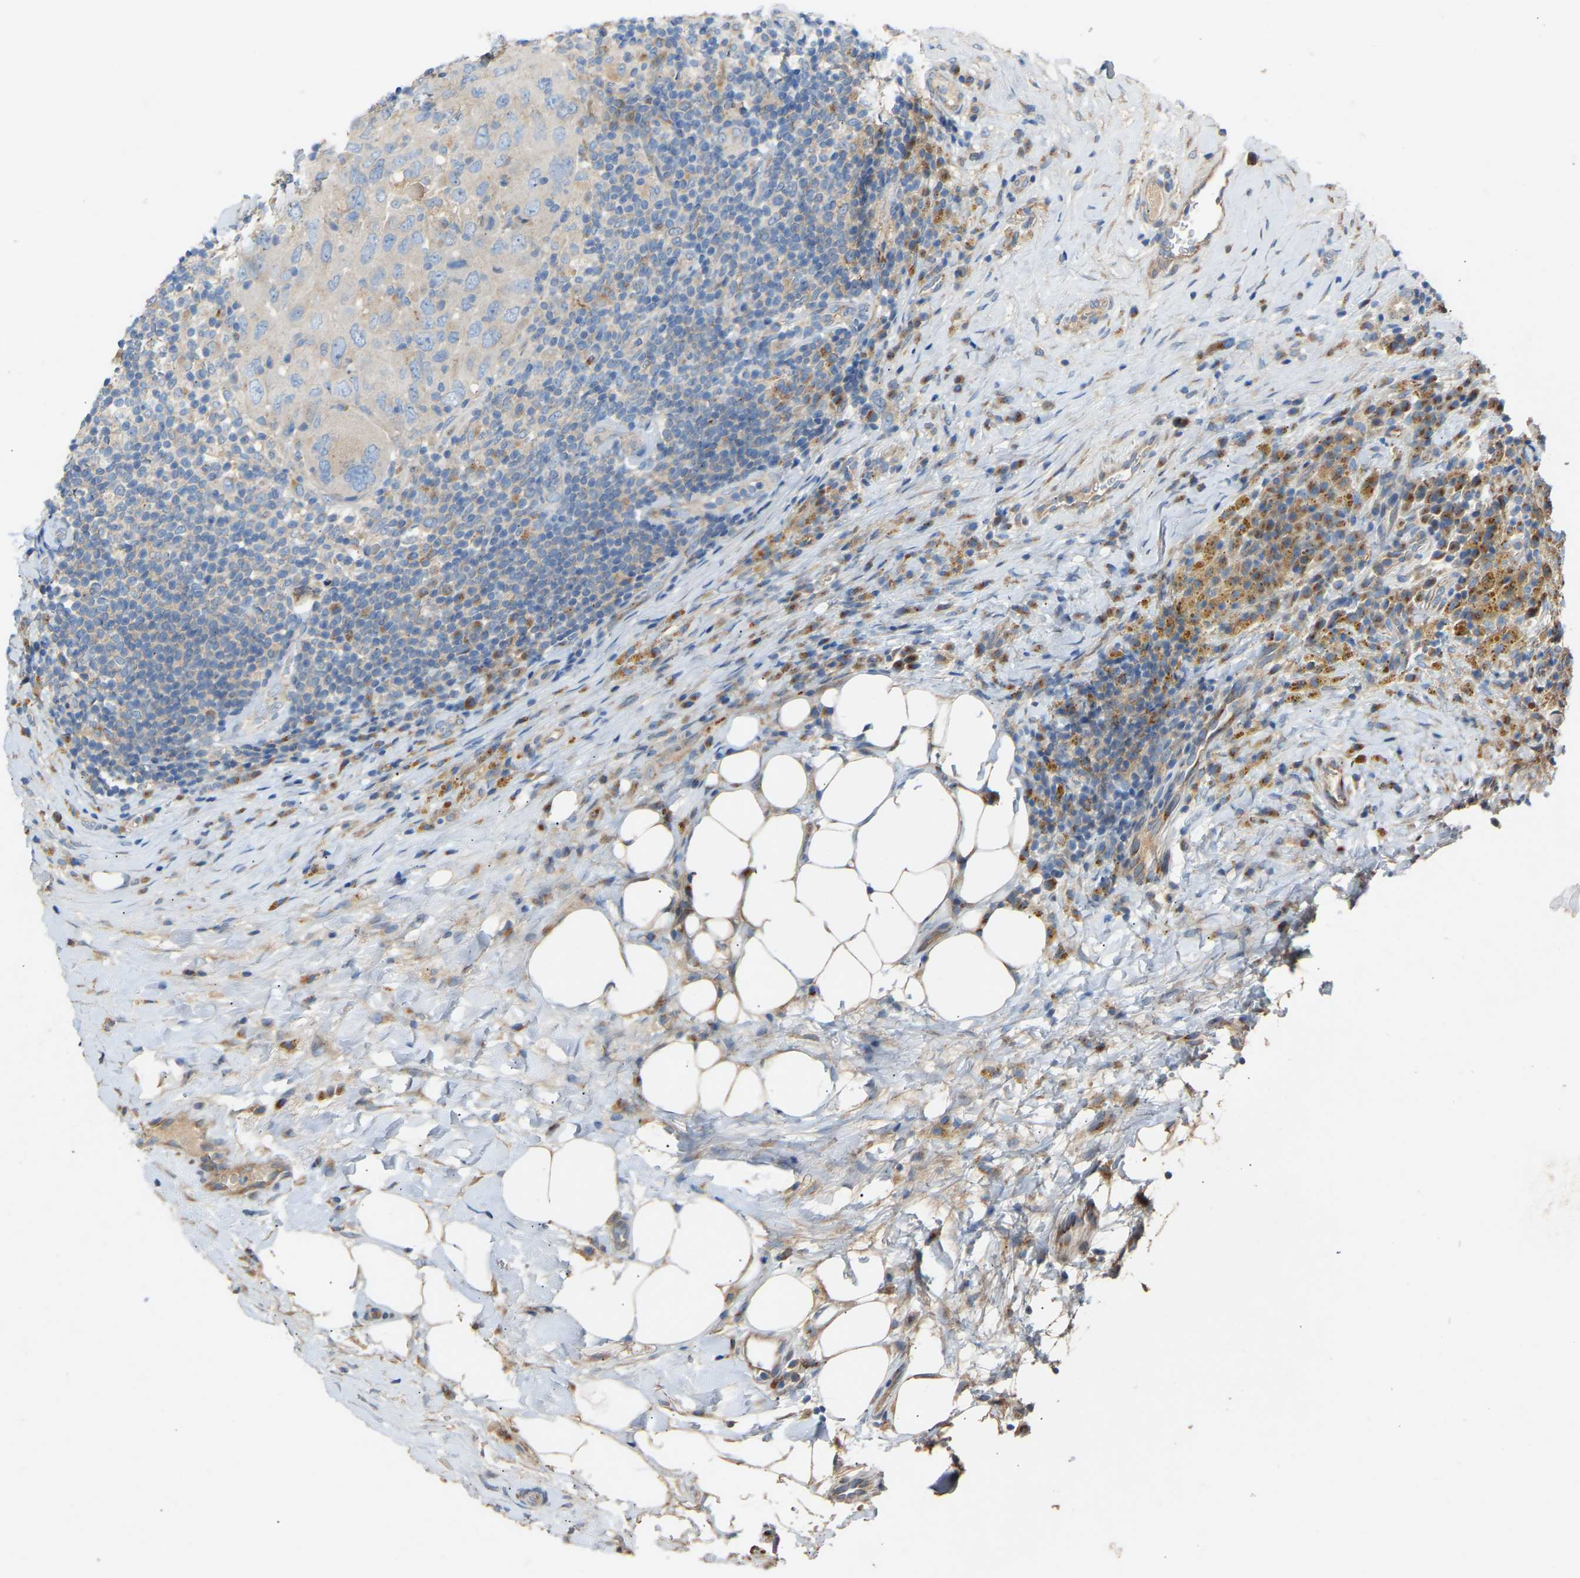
{"staining": {"intensity": "weak", "quantity": "<25%", "location": "cytoplasmic/membranous"}, "tissue": "breast cancer", "cell_type": "Tumor cells", "image_type": "cancer", "snomed": [{"axis": "morphology", "description": "Duct carcinoma"}, {"axis": "topography", "description": "Breast"}], "caption": "Immunohistochemistry micrograph of neoplastic tissue: human breast cancer (intraductal carcinoma) stained with DAB (3,3'-diaminobenzidine) displays no significant protein positivity in tumor cells.", "gene": "RGP1", "patient": {"sex": "female", "age": 37}}